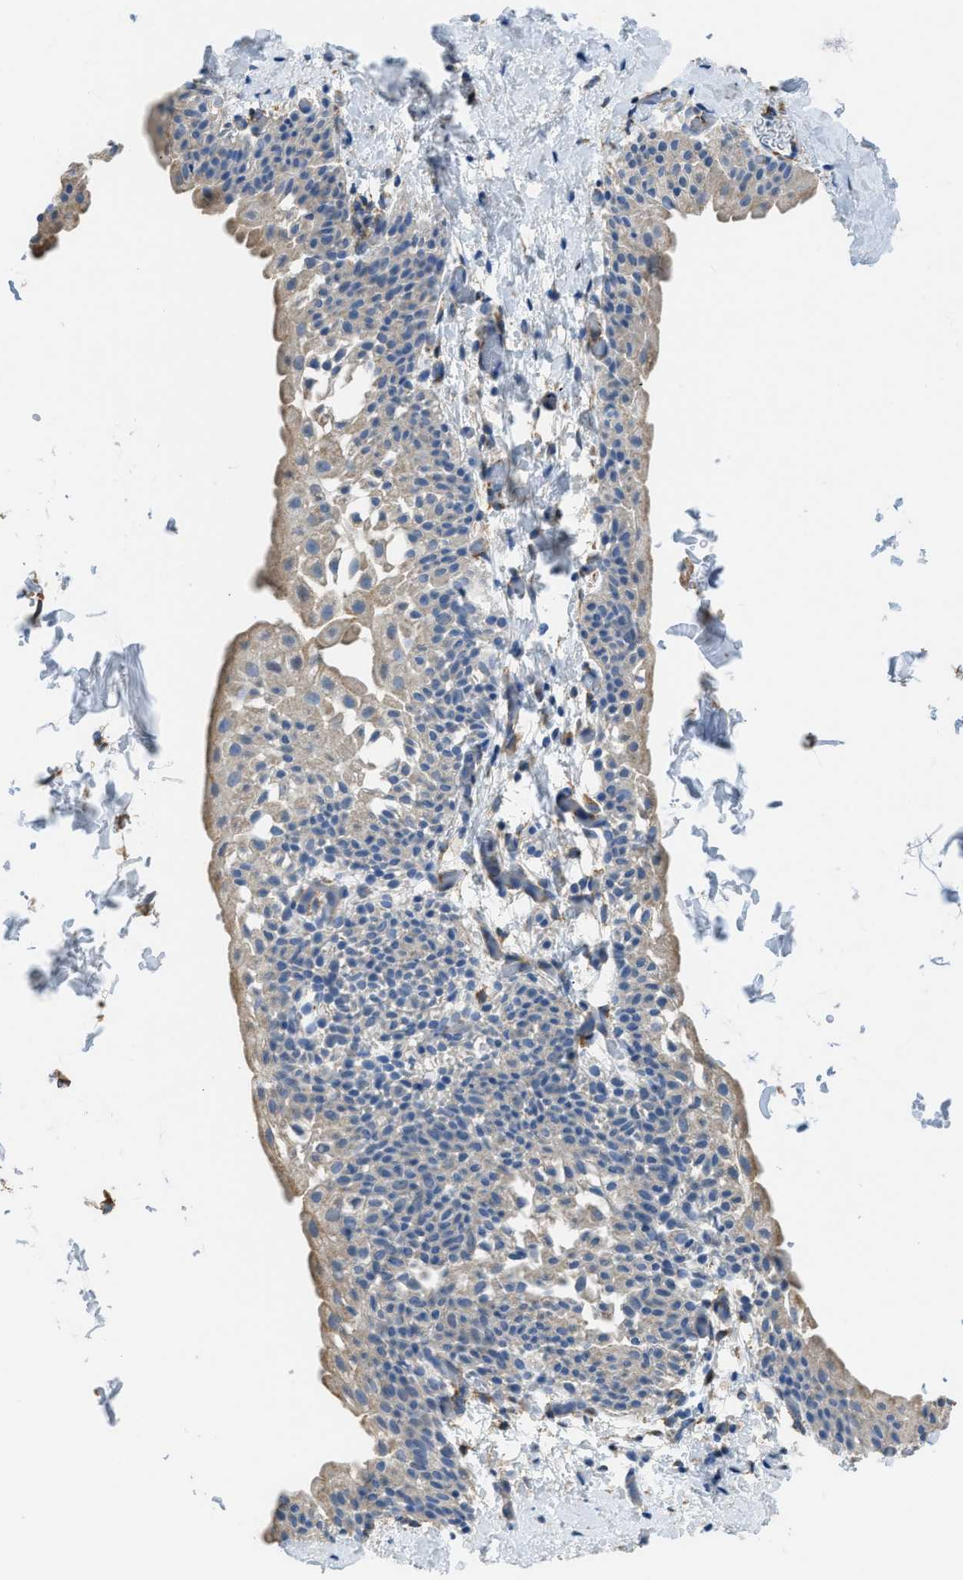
{"staining": {"intensity": "moderate", "quantity": "25%-75%", "location": "cytoplasmic/membranous"}, "tissue": "smooth muscle", "cell_type": "Smooth muscle cells", "image_type": "normal", "snomed": [{"axis": "morphology", "description": "Normal tissue, NOS"}, {"axis": "topography", "description": "Smooth muscle"}], "caption": "High-power microscopy captured an immunohistochemistry (IHC) image of normal smooth muscle, revealing moderate cytoplasmic/membranous staining in approximately 25%-75% of smooth muscle cells. (DAB IHC, brown staining for protein, blue staining for nuclei).", "gene": "ZSWIM5", "patient": {"sex": "male", "age": 16}}